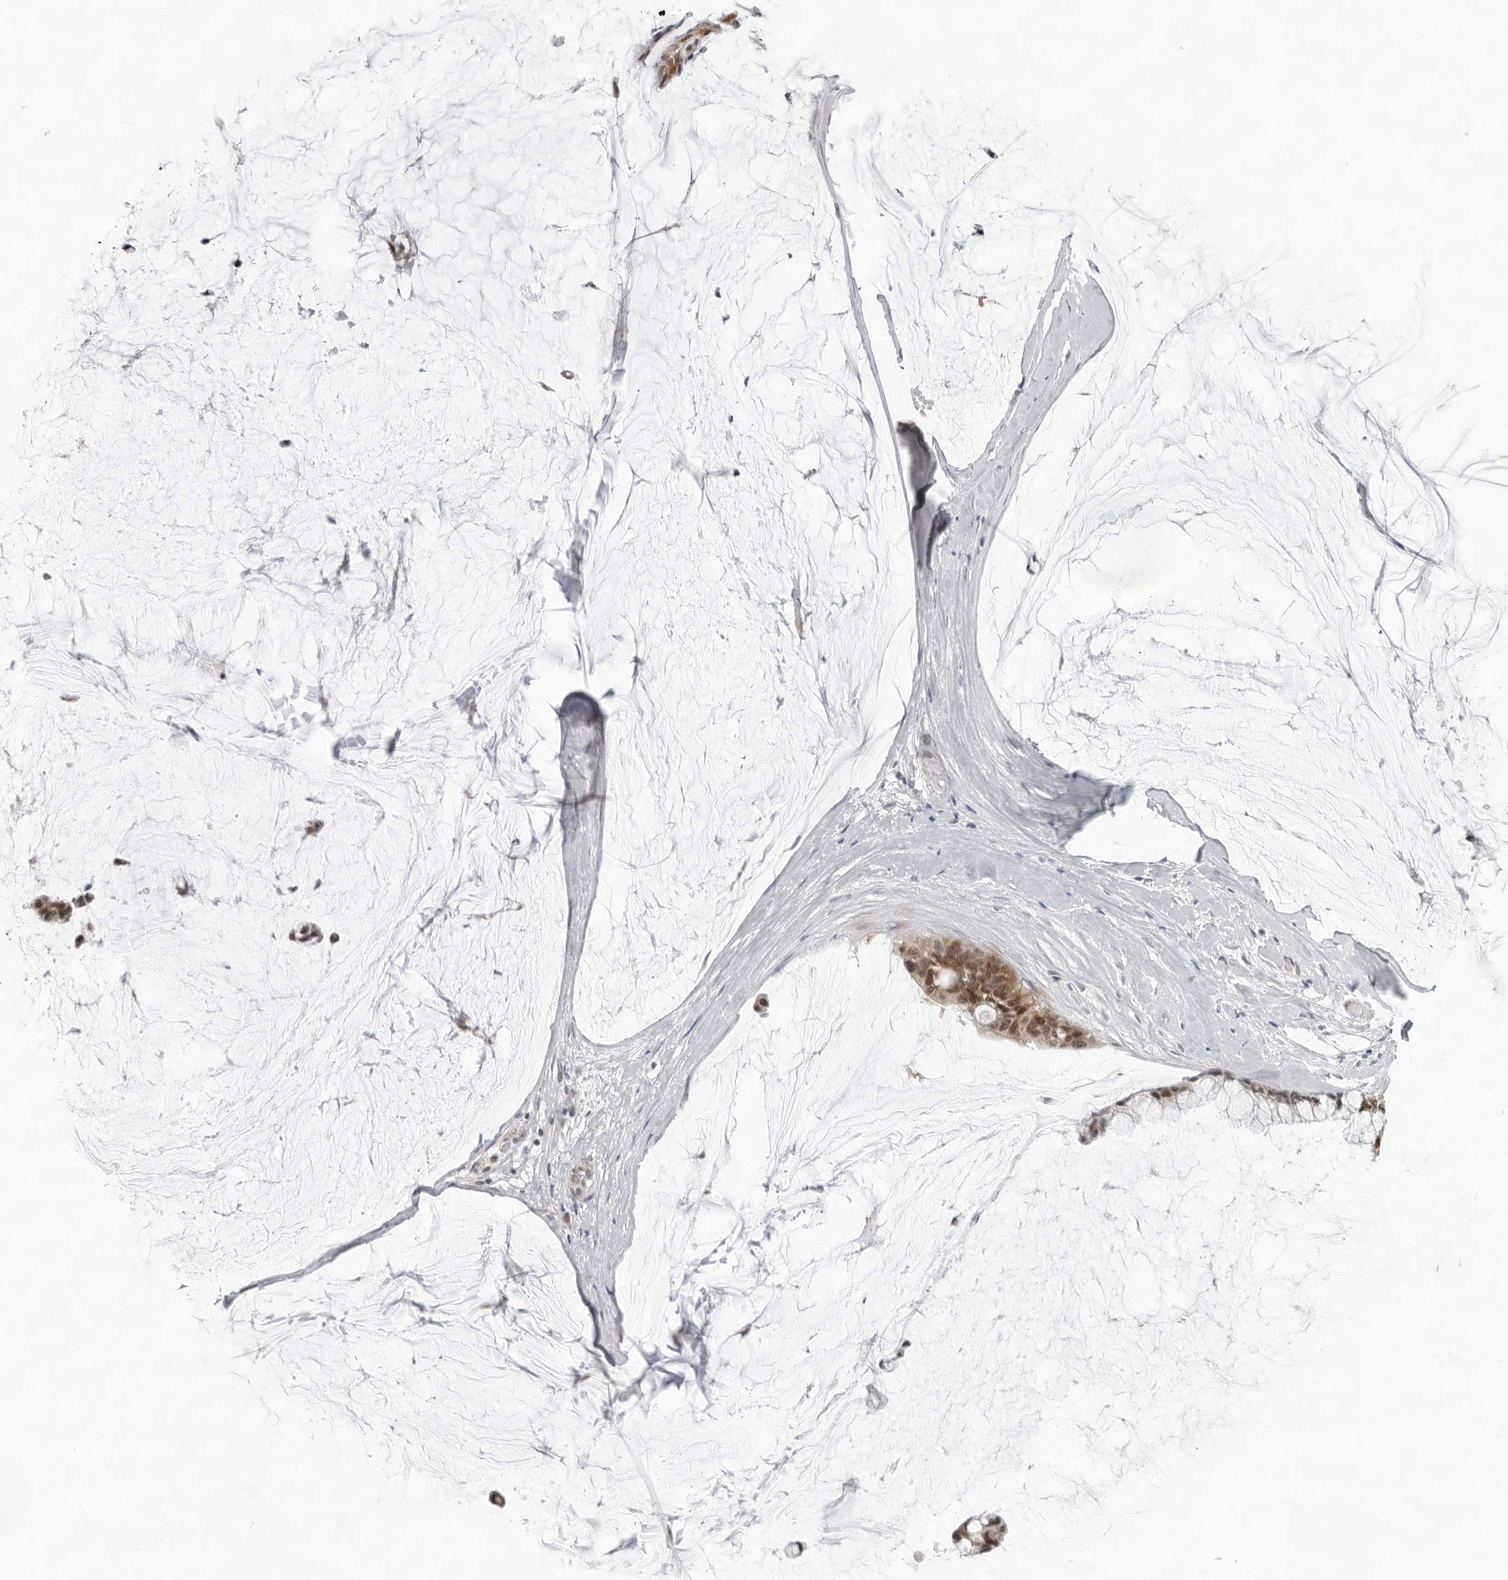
{"staining": {"intensity": "moderate", "quantity": ">75%", "location": "cytoplasmic/membranous,nuclear"}, "tissue": "ovarian cancer", "cell_type": "Tumor cells", "image_type": "cancer", "snomed": [{"axis": "morphology", "description": "Cystadenocarcinoma, mucinous, NOS"}, {"axis": "topography", "description": "Ovary"}], "caption": "An IHC photomicrograph of neoplastic tissue is shown. Protein staining in brown highlights moderate cytoplasmic/membranous and nuclear positivity in ovarian cancer within tumor cells. Ihc stains the protein of interest in brown and the nuclei are stained blue.", "gene": "CASP7", "patient": {"sex": "female", "age": 39}}